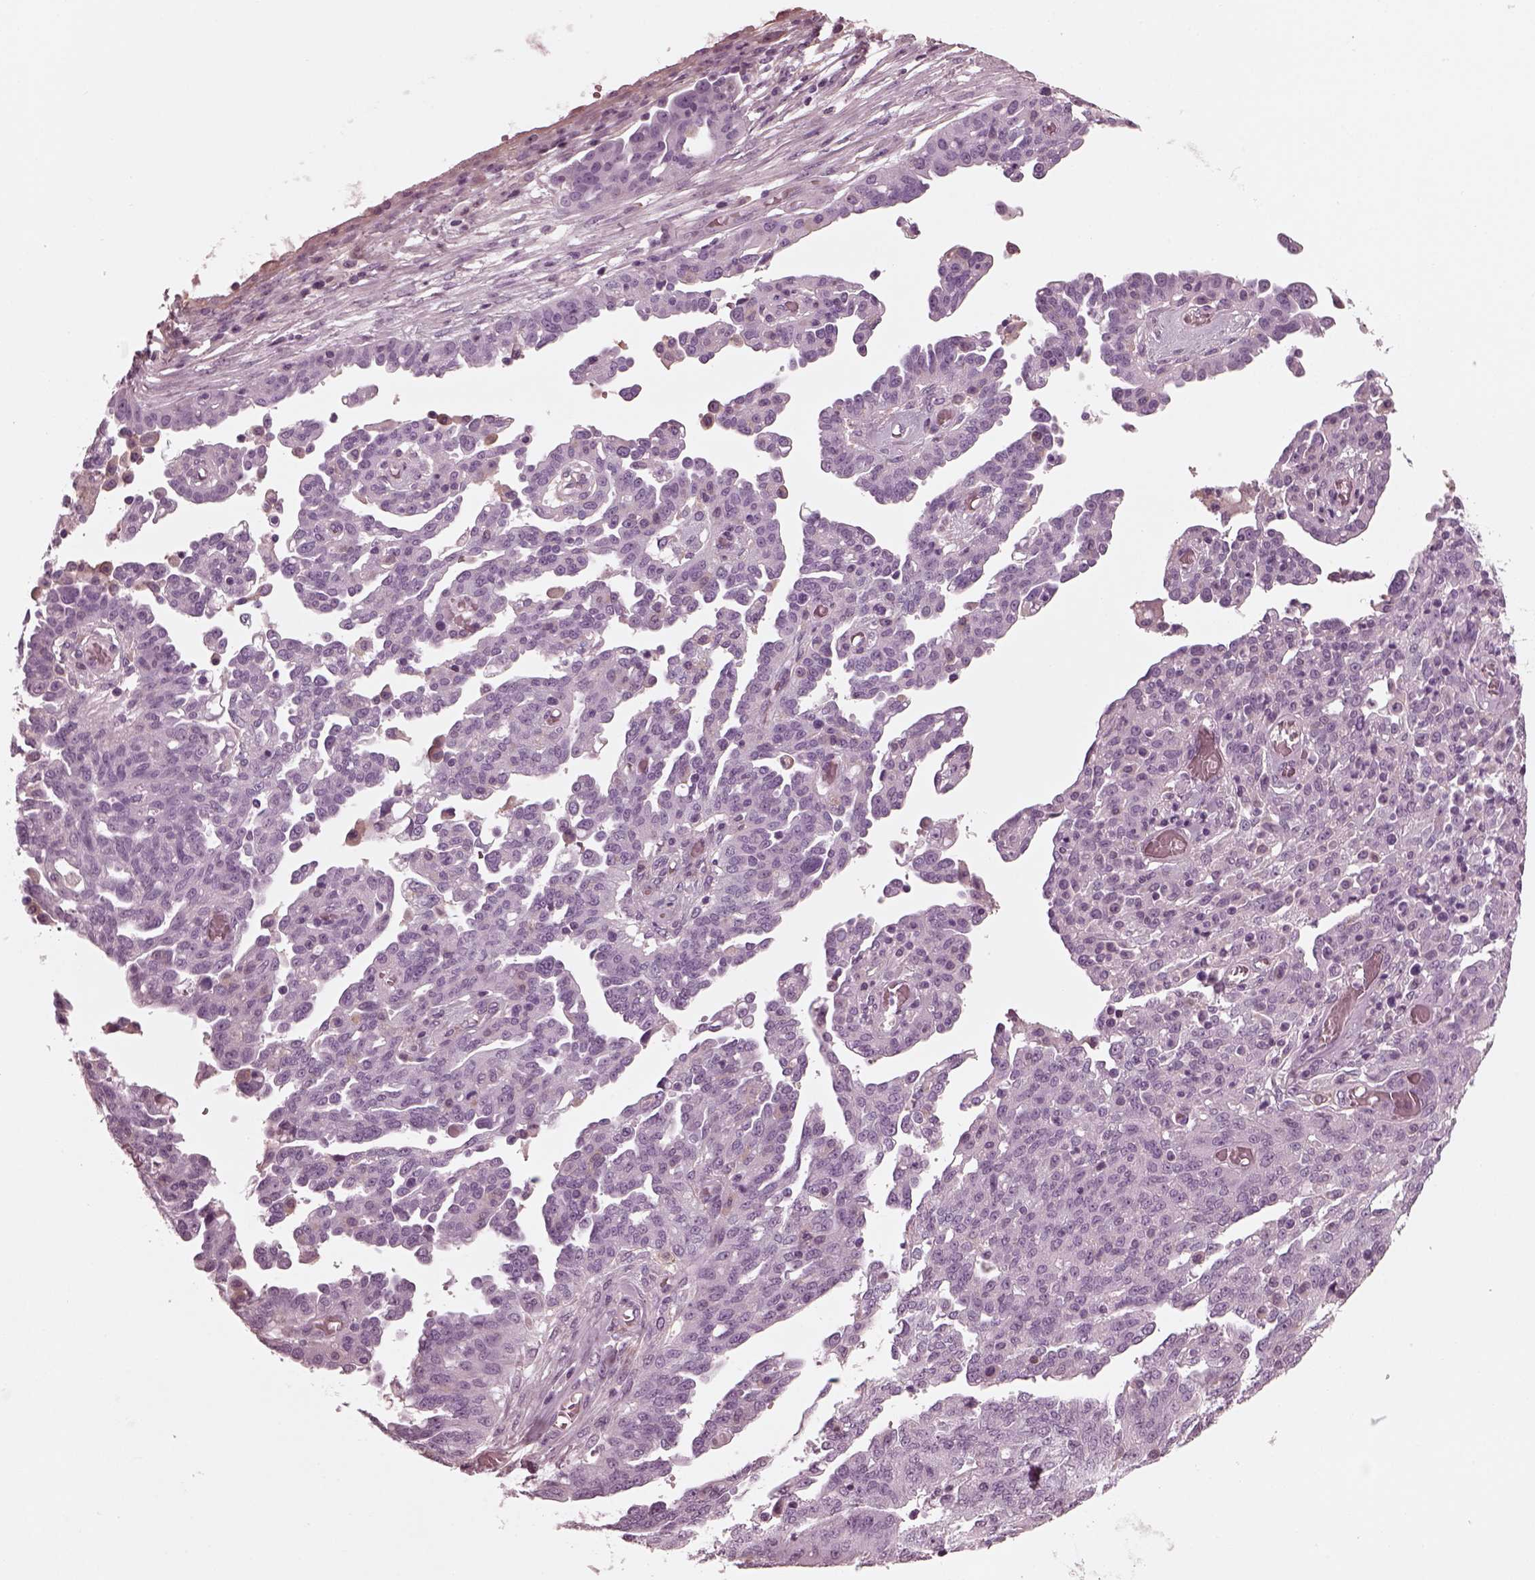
{"staining": {"intensity": "negative", "quantity": "none", "location": "none"}, "tissue": "ovarian cancer", "cell_type": "Tumor cells", "image_type": "cancer", "snomed": [{"axis": "morphology", "description": "Cystadenocarcinoma, serous, NOS"}, {"axis": "topography", "description": "Ovary"}], "caption": "There is no significant staining in tumor cells of ovarian cancer. (Stains: DAB (3,3'-diaminobenzidine) immunohistochemistry with hematoxylin counter stain, Microscopy: brightfield microscopy at high magnification).", "gene": "CGA", "patient": {"sex": "female", "age": 67}}